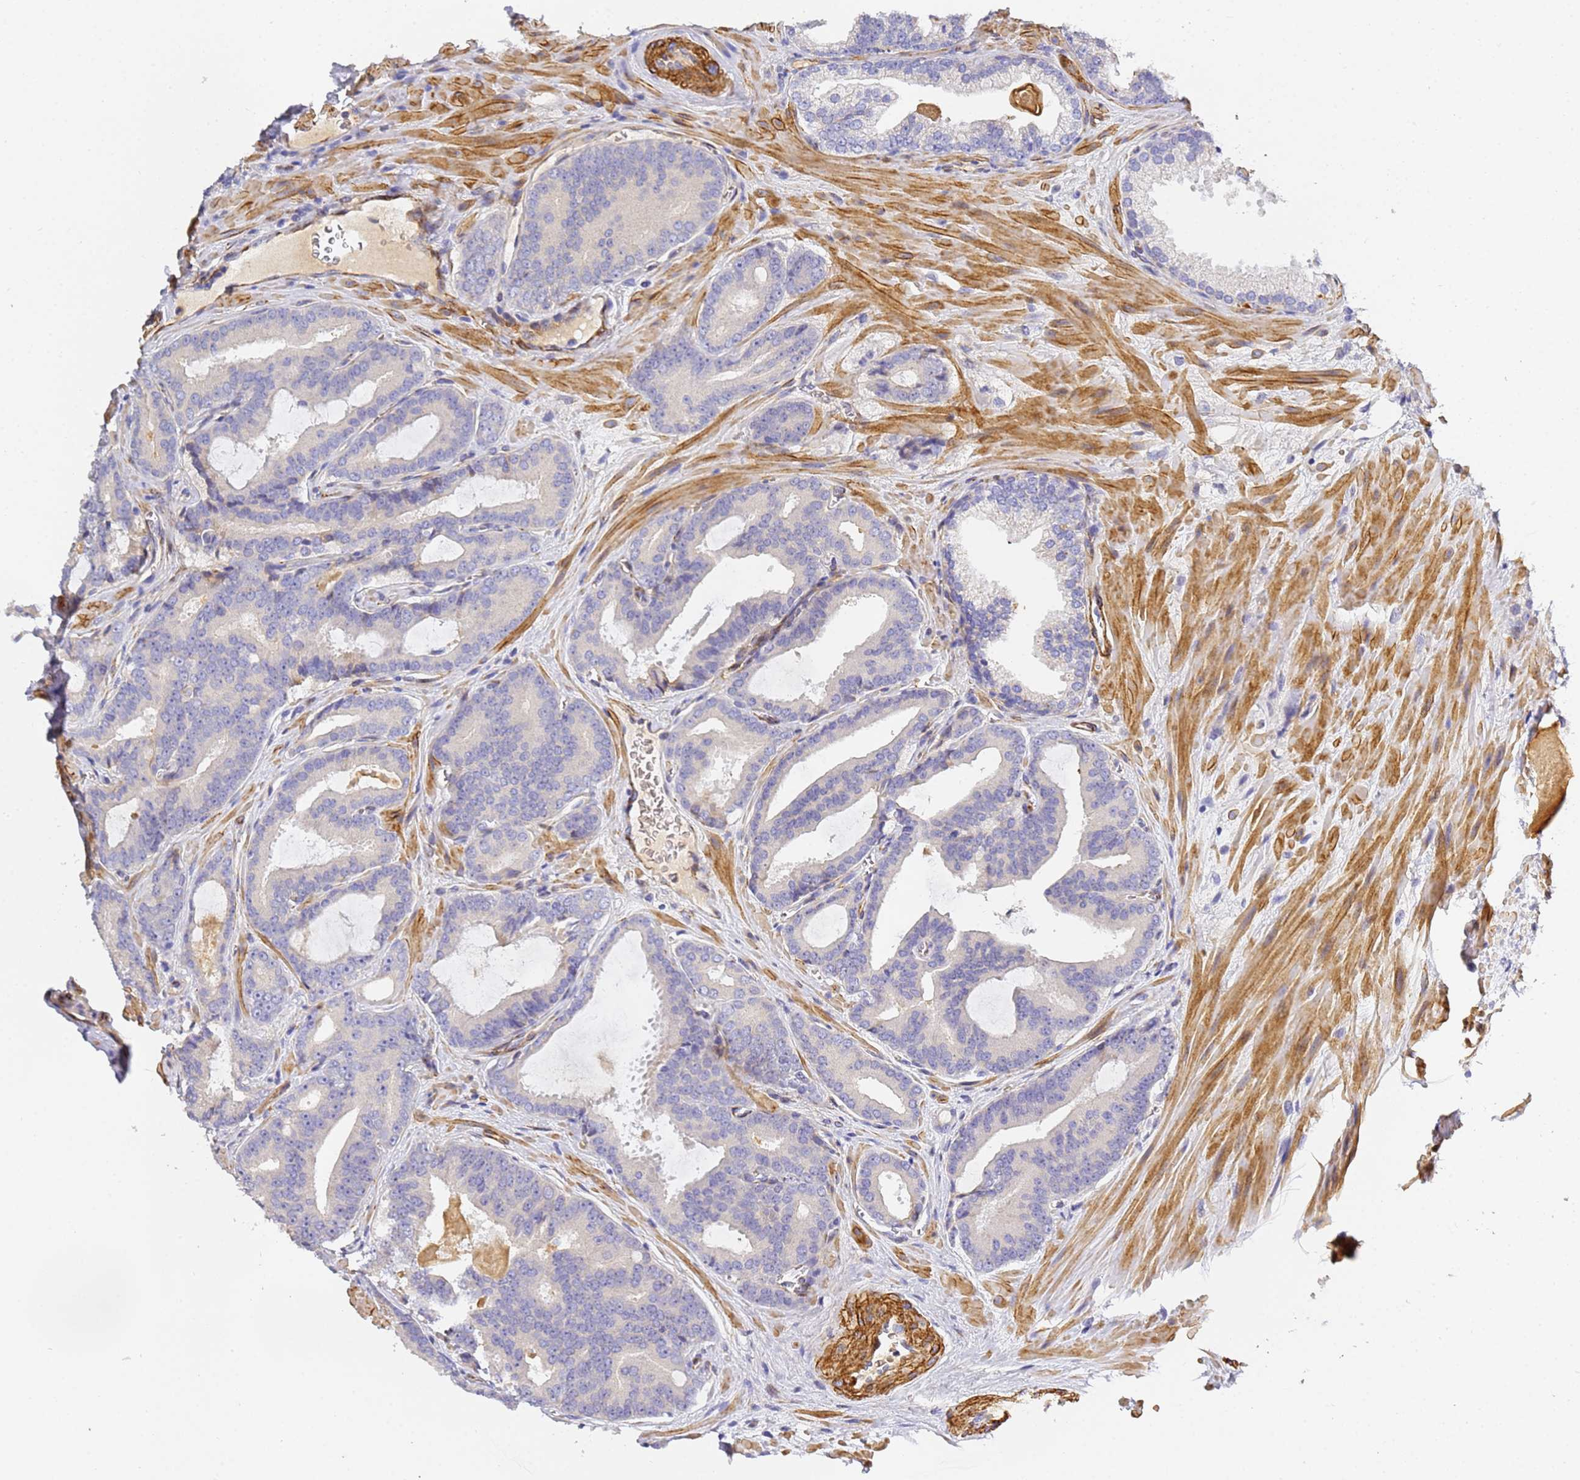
{"staining": {"intensity": "negative", "quantity": "none", "location": "none"}, "tissue": "prostate cancer", "cell_type": "Tumor cells", "image_type": "cancer", "snomed": [{"axis": "morphology", "description": "Adenocarcinoma, High grade"}, {"axis": "topography", "description": "Prostate"}], "caption": "Prostate cancer (high-grade adenocarcinoma) was stained to show a protein in brown. There is no significant expression in tumor cells.", "gene": "CFH", "patient": {"sex": "male", "age": 66}}